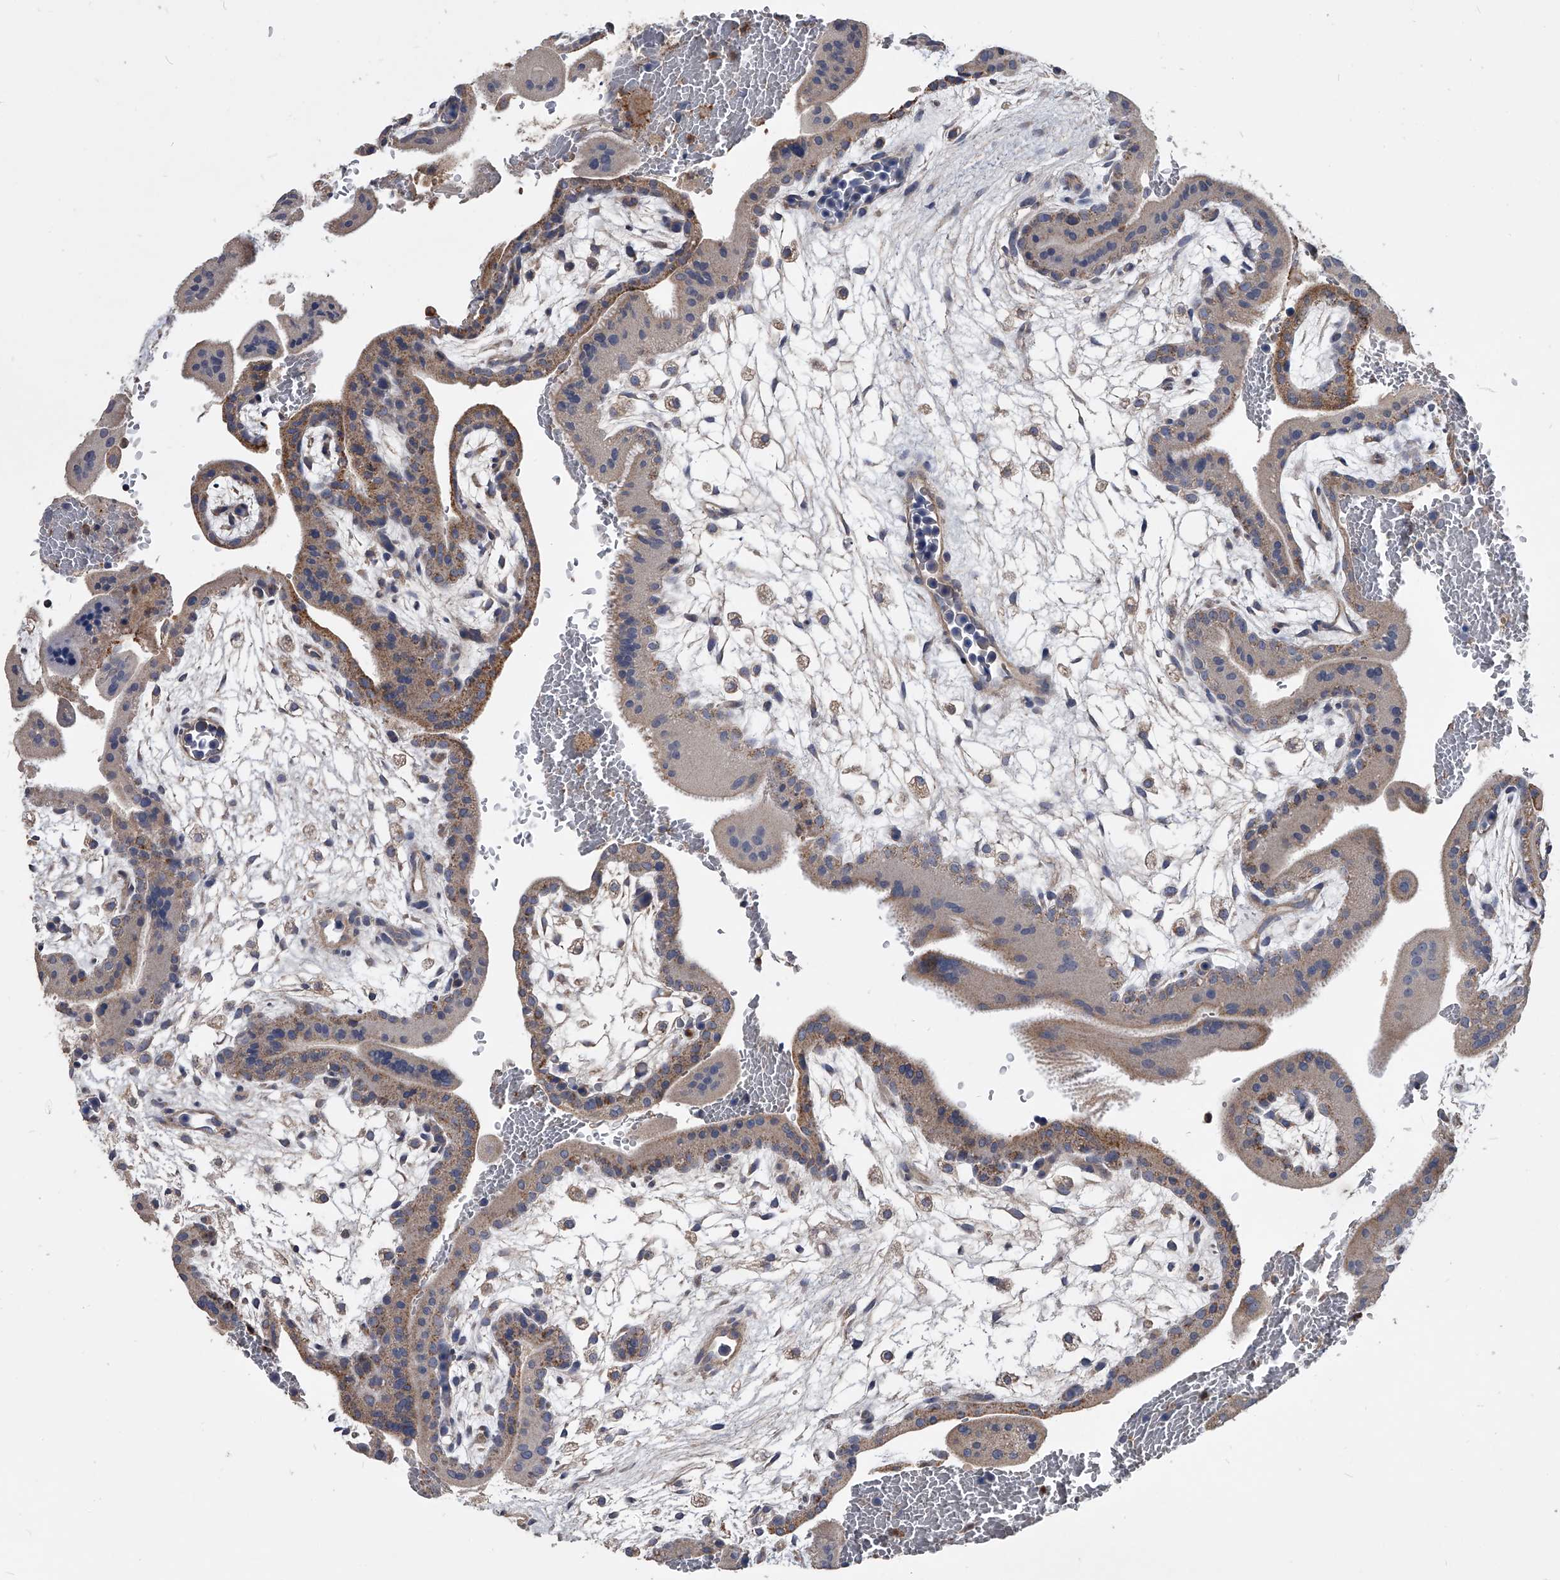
{"staining": {"intensity": "moderate", "quantity": "25%-75%", "location": "cytoplasmic/membranous"}, "tissue": "placenta", "cell_type": "Trophoblastic cells", "image_type": "normal", "snomed": [{"axis": "morphology", "description": "Normal tissue, NOS"}, {"axis": "topography", "description": "Placenta"}], "caption": "Protein staining displays moderate cytoplasmic/membranous staining in approximately 25%-75% of trophoblastic cells in benign placenta.", "gene": "NRP1", "patient": {"sex": "female", "age": 35}}